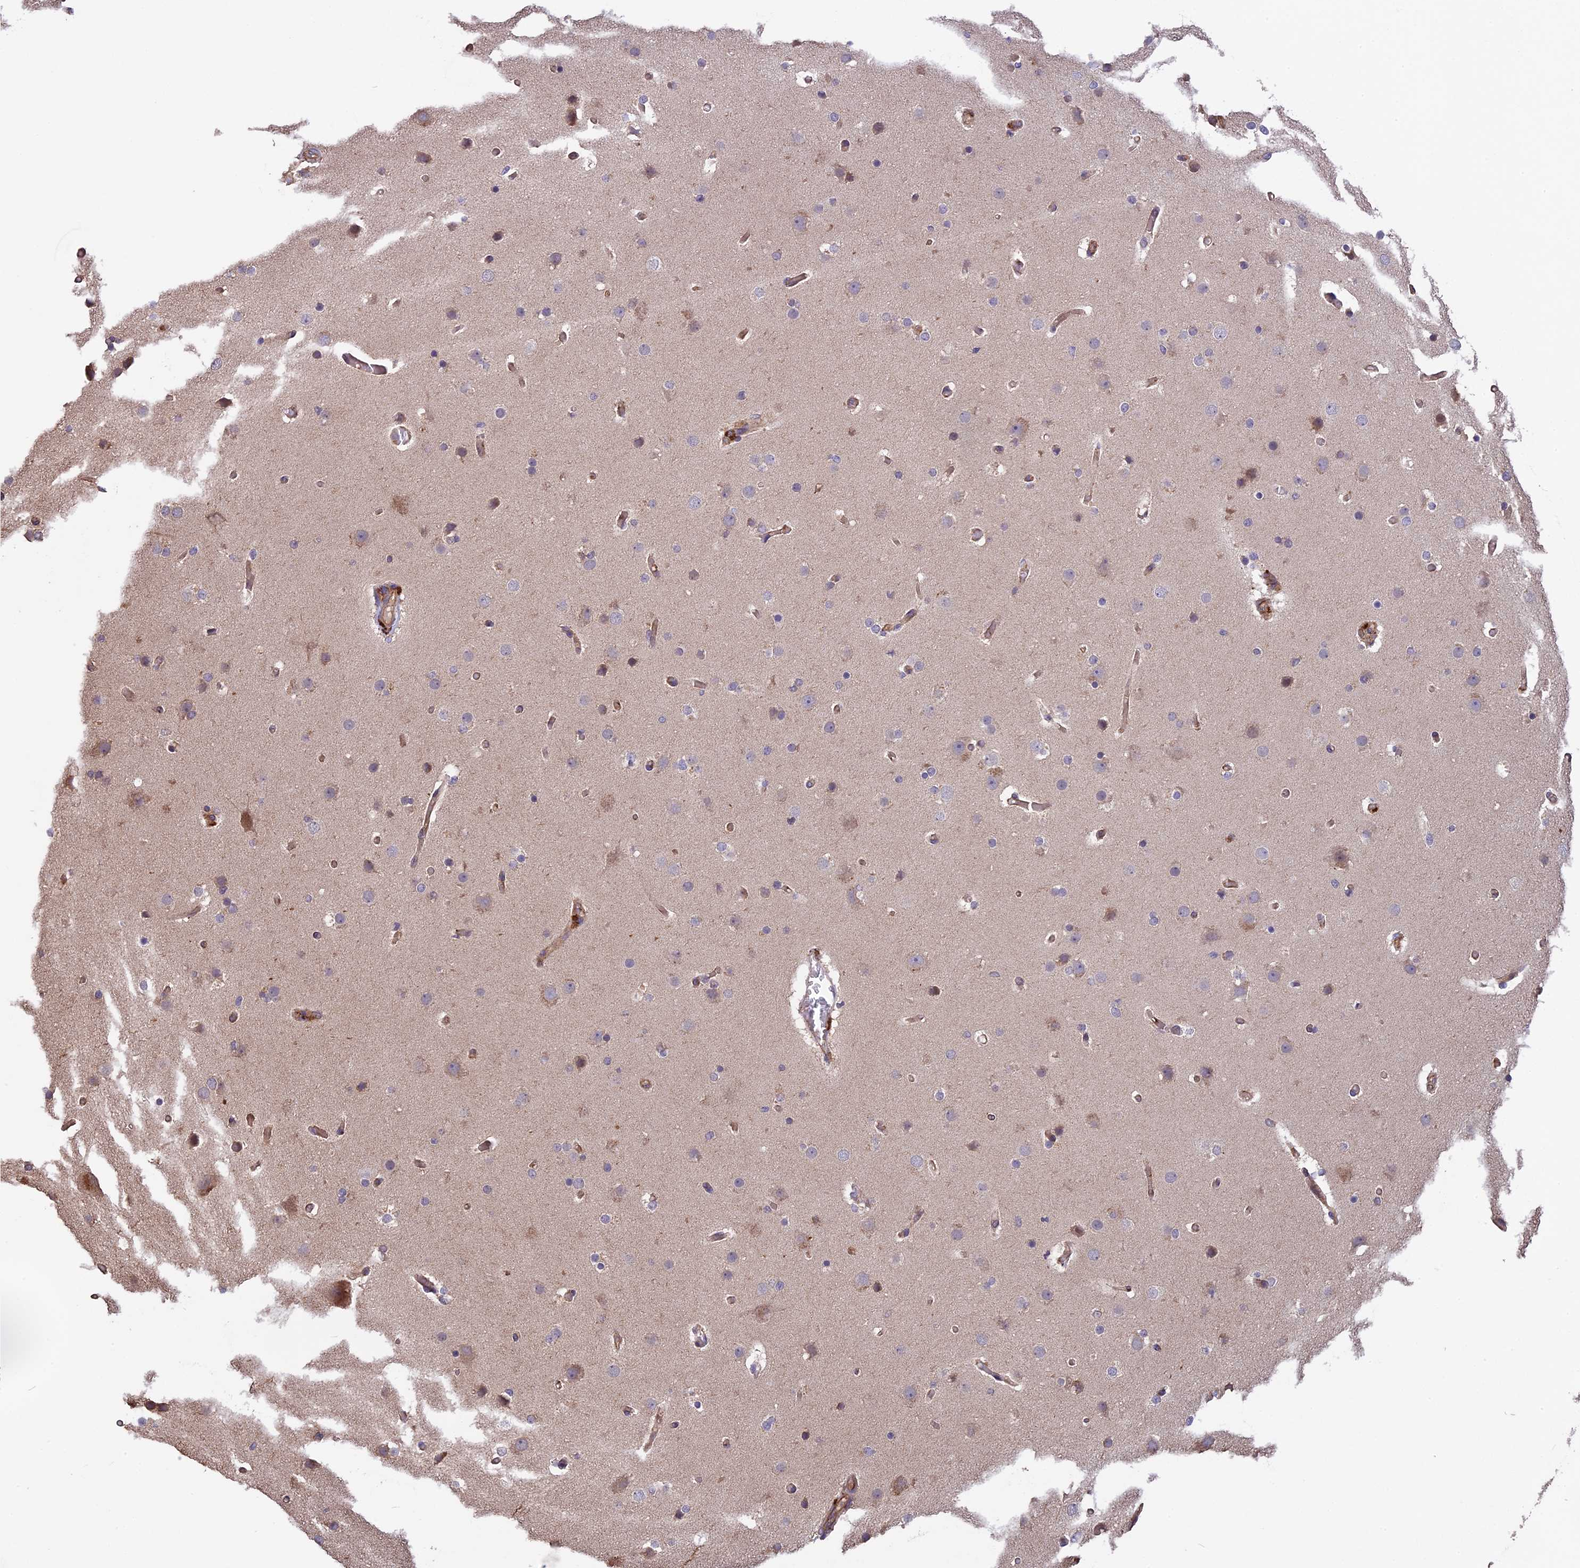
{"staining": {"intensity": "weak", "quantity": "<25%", "location": "cytoplasmic/membranous"}, "tissue": "glioma", "cell_type": "Tumor cells", "image_type": "cancer", "snomed": [{"axis": "morphology", "description": "Glioma, malignant, High grade"}, {"axis": "topography", "description": "Cerebral cortex"}], "caption": "Tumor cells show no significant protein staining in malignant glioma (high-grade).", "gene": "GAS8", "patient": {"sex": "female", "age": 36}}